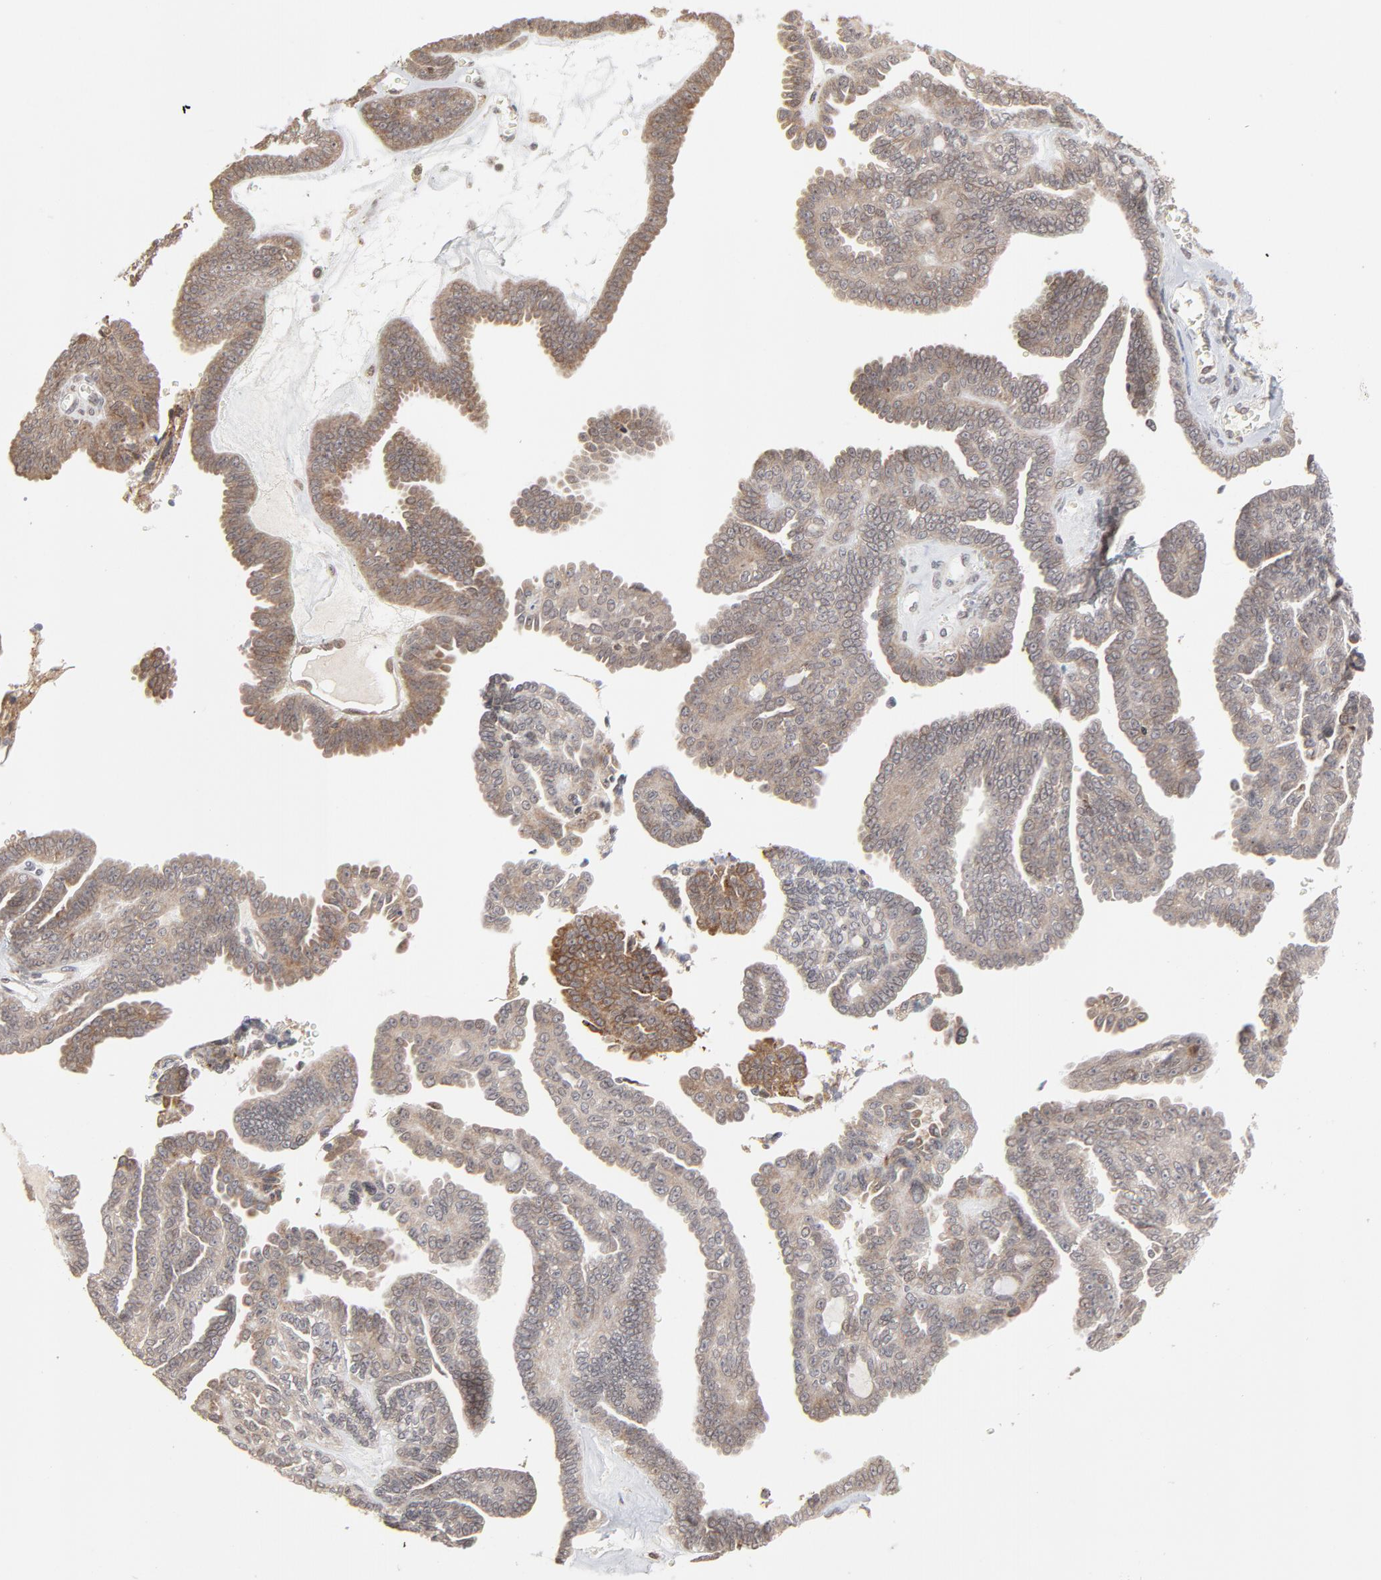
{"staining": {"intensity": "weak", "quantity": "25%-75%", "location": "cytoplasmic/membranous"}, "tissue": "ovarian cancer", "cell_type": "Tumor cells", "image_type": "cancer", "snomed": [{"axis": "morphology", "description": "Cystadenocarcinoma, serous, NOS"}, {"axis": "topography", "description": "Ovary"}], "caption": "Ovarian cancer (serous cystadenocarcinoma) tissue shows weak cytoplasmic/membranous expression in approximately 25%-75% of tumor cells, visualized by immunohistochemistry. (DAB (3,3'-diaminobenzidine) IHC with brightfield microscopy, high magnification).", "gene": "ARIH1", "patient": {"sex": "female", "age": 71}}